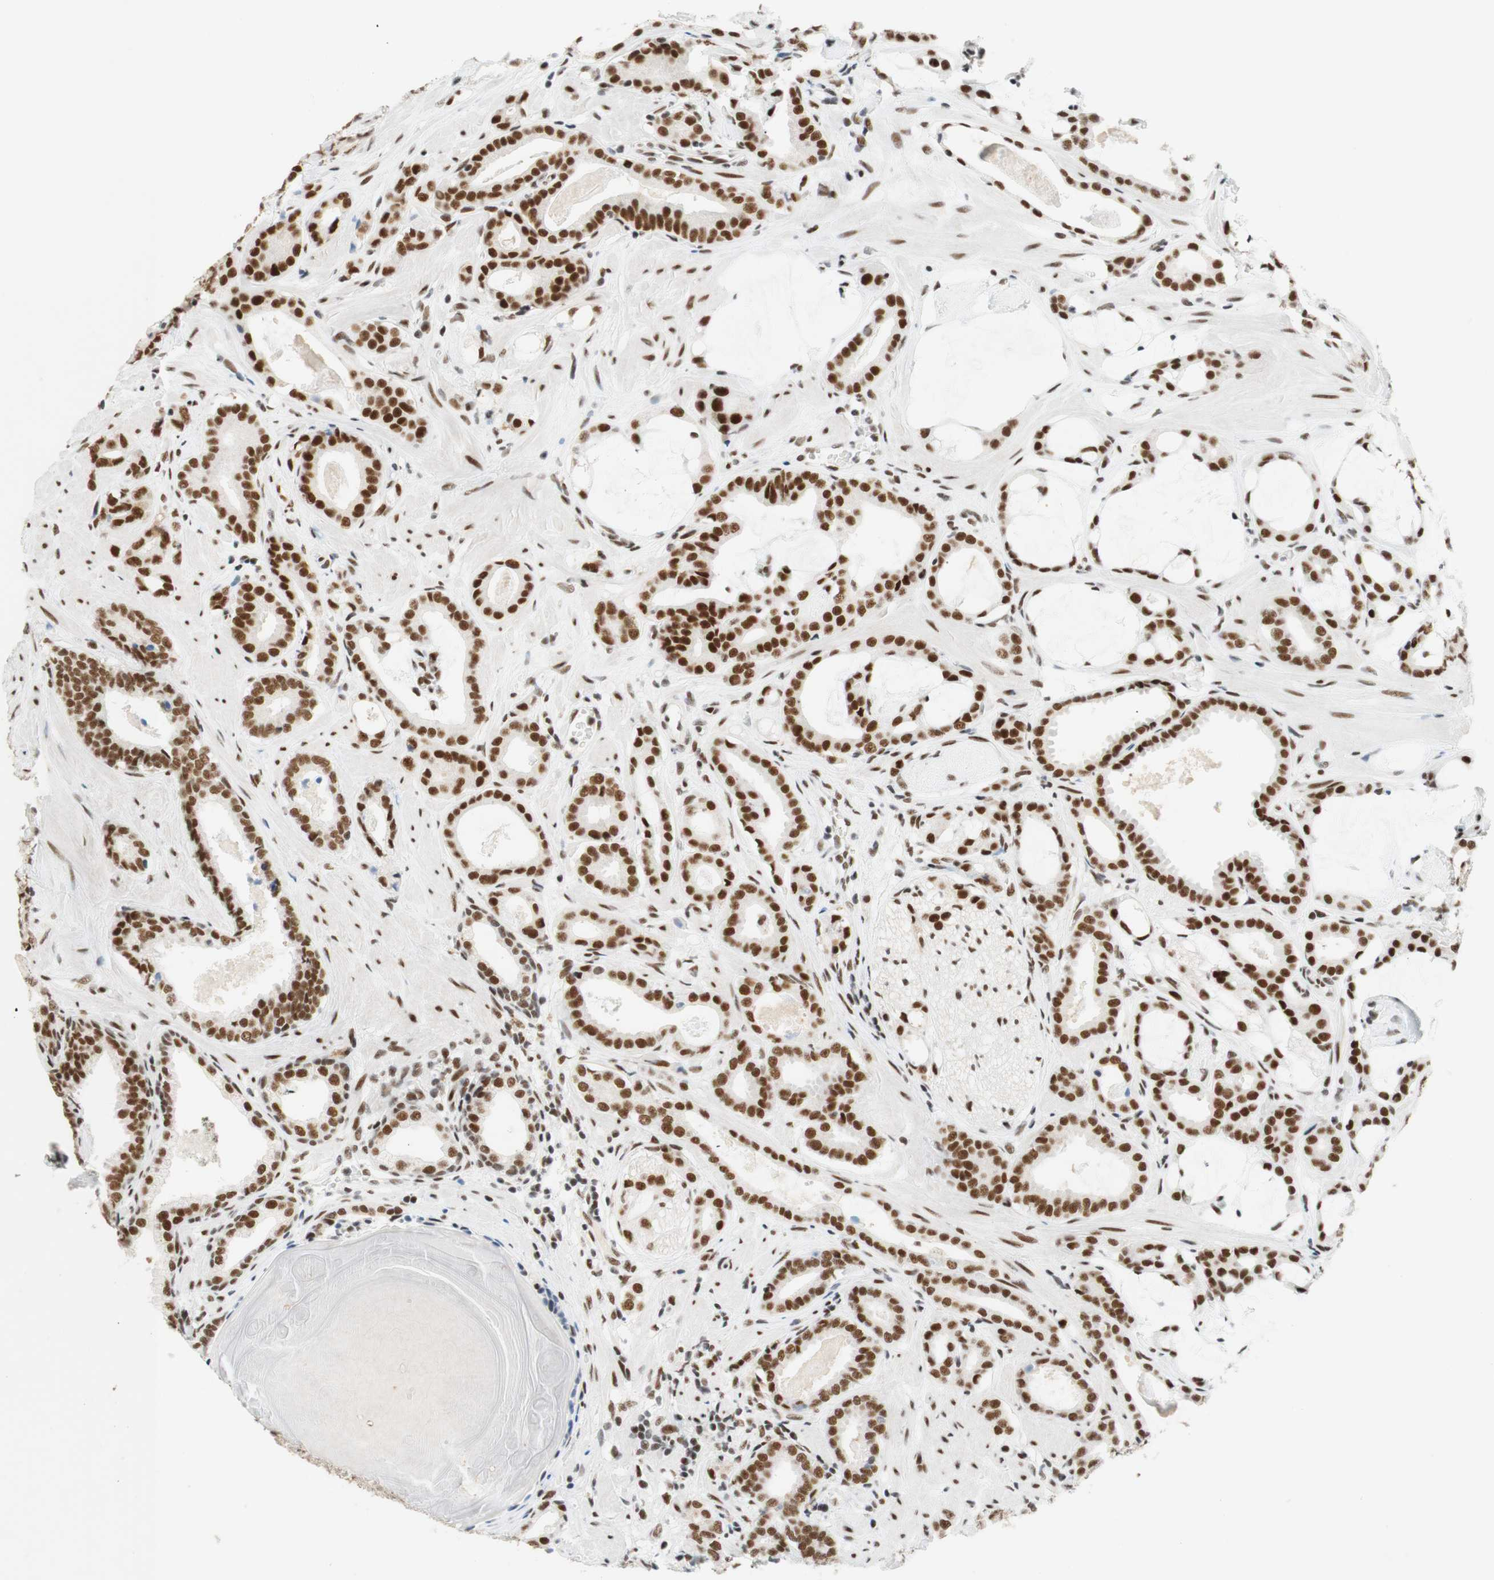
{"staining": {"intensity": "strong", "quantity": ">75%", "location": "nuclear"}, "tissue": "prostate cancer", "cell_type": "Tumor cells", "image_type": "cancer", "snomed": [{"axis": "morphology", "description": "Adenocarcinoma, Low grade"}, {"axis": "topography", "description": "Prostate"}], "caption": "A photomicrograph showing strong nuclear staining in about >75% of tumor cells in prostate cancer, as visualized by brown immunohistochemical staining.", "gene": "RNF20", "patient": {"sex": "male", "age": 53}}